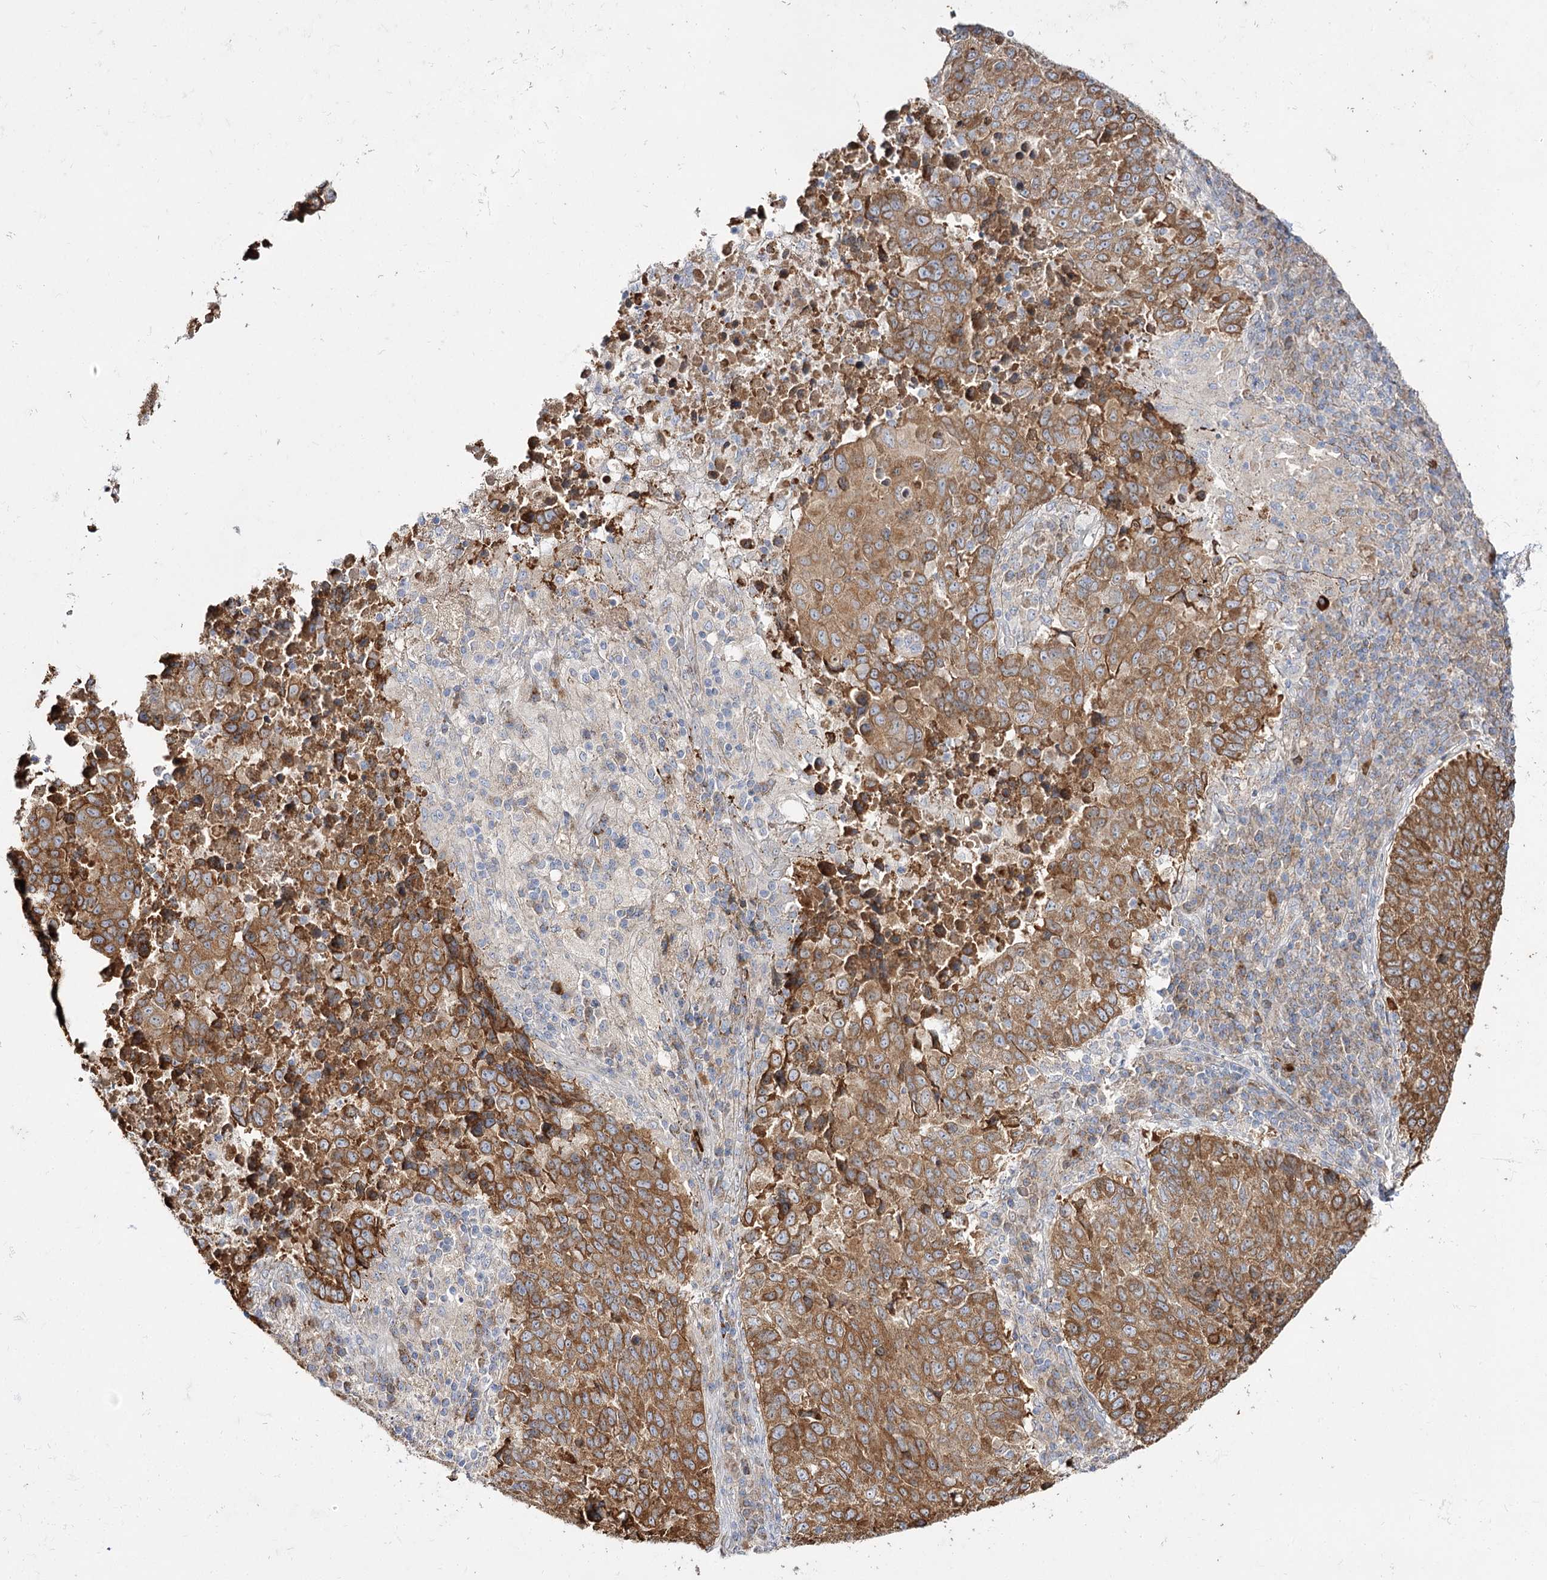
{"staining": {"intensity": "moderate", "quantity": ">75%", "location": "cytoplasmic/membranous"}, "tissue": "lung cancer", "cell_type": "Tumor cells", "image_type": "cancer", "snomed": [{"axis": "morphology", "description": "Squamous cell carcinoma, NOS"}, {"axis": "topography", "description": "Lung"}], "caption": "Immunohistochemistry (IHC) histopathology image of neoplastic tissue: squamous cell carcinoma (lung) stained using immunohistochemistry demonstrates medium levels of moderate protein expression localized specifically in the cytoplasmic/membranous of tumor cells, appearing as a cytoplasmic/membranous brown color.", "gene": "C11orf80", "patient": {"sex": "male", "age": 73}}